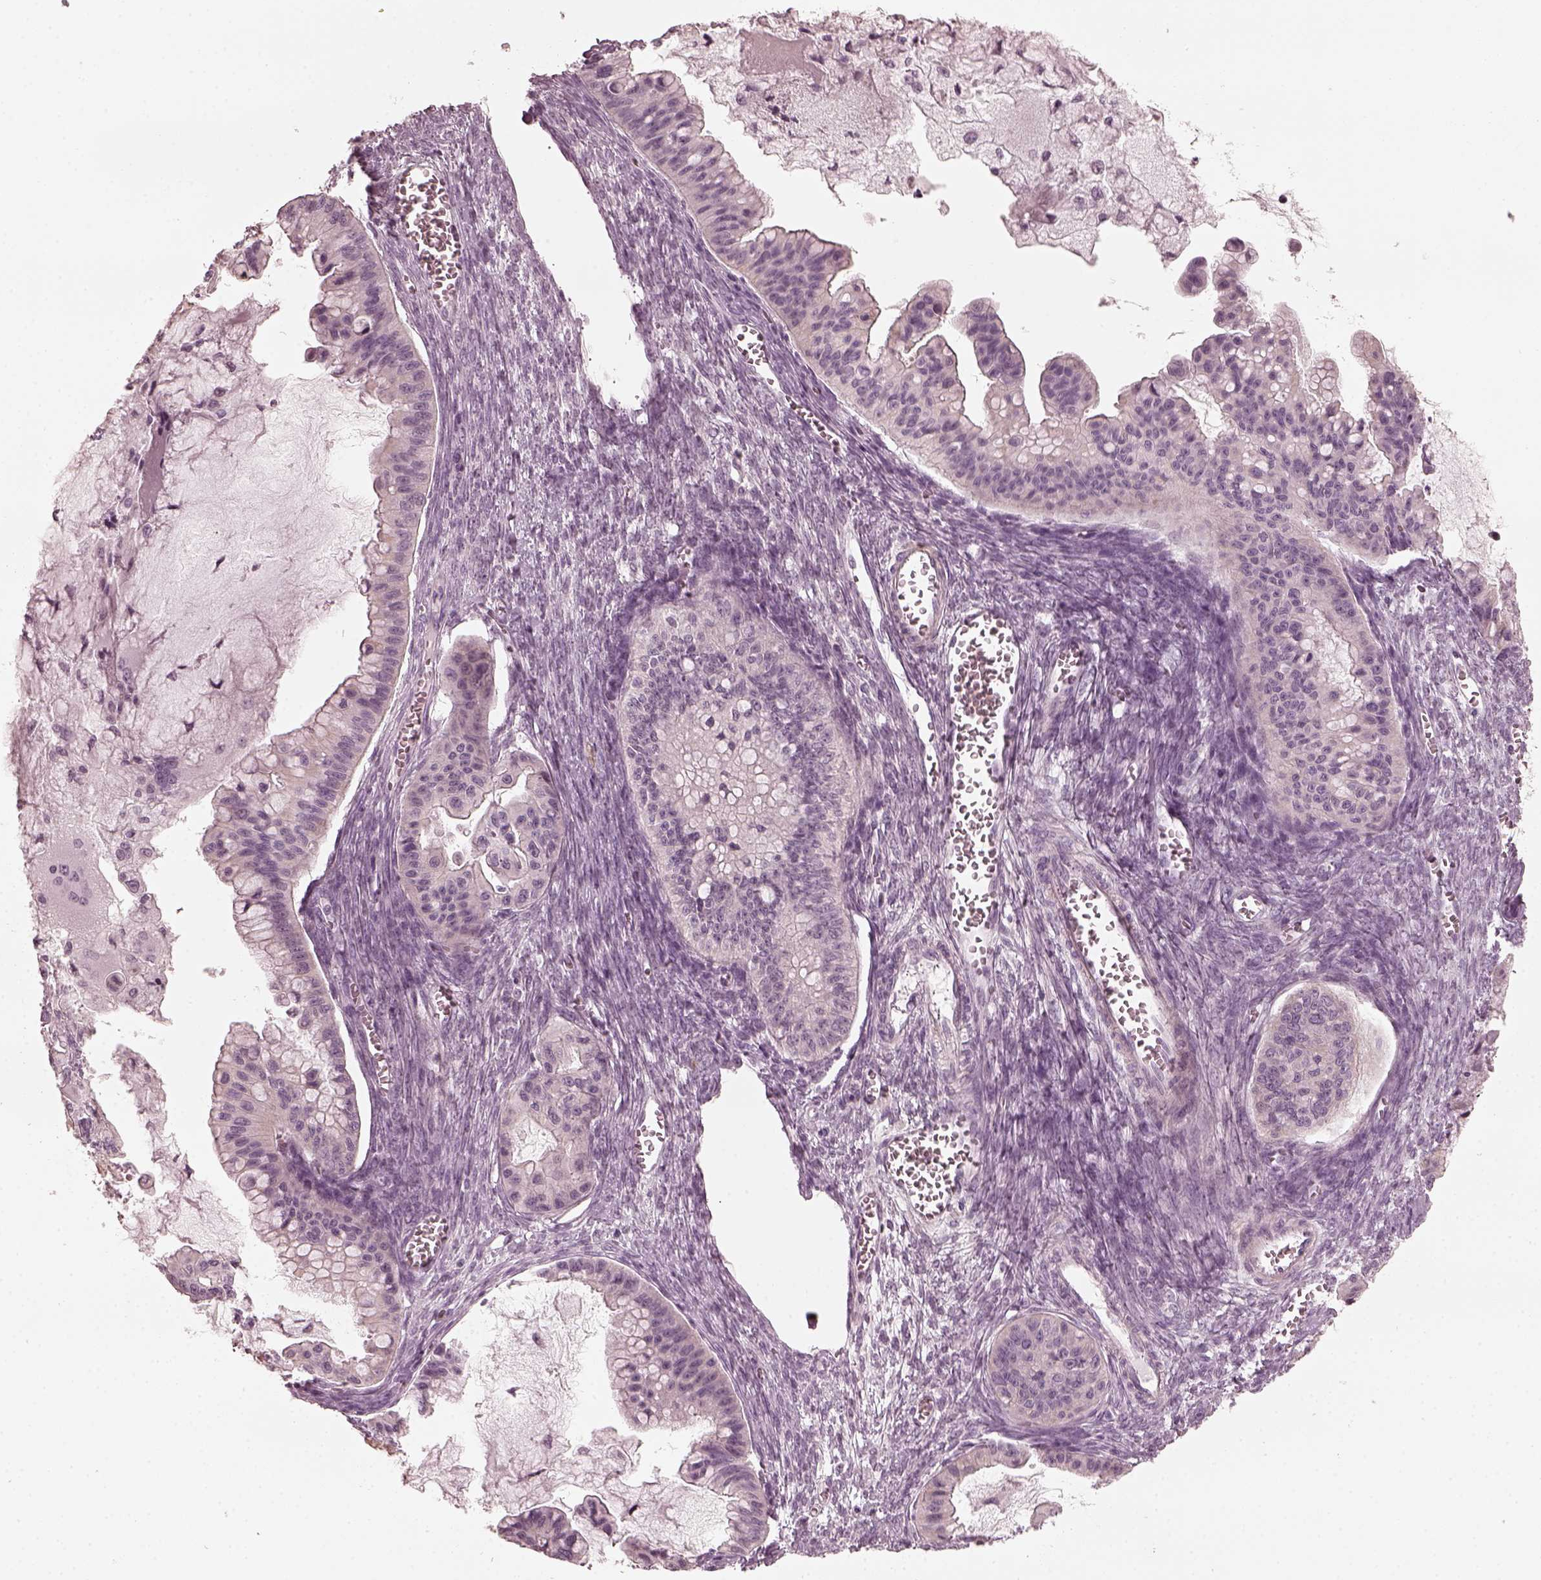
{"staining": {"intensity": "negative", "quantity": "none", "location": "none"}, "tissue": "ovarian cancer", "cell_type": "Tumor cells", "image_type": "cancer", "snomed": [{"axis": "morphology", "description": "Cystadenocarcinoma, mucinous, NOS"}, {"axis": "topography", "description": "Ovary"}], "caption": "This is an immunohistochemistry (IHC) micrograph of ovarian mucinous cystadenocarcinoma. There is no staining in tumor cells.", "gene": "CCDC170", "patient": {"sex": "female", "age": 72}}